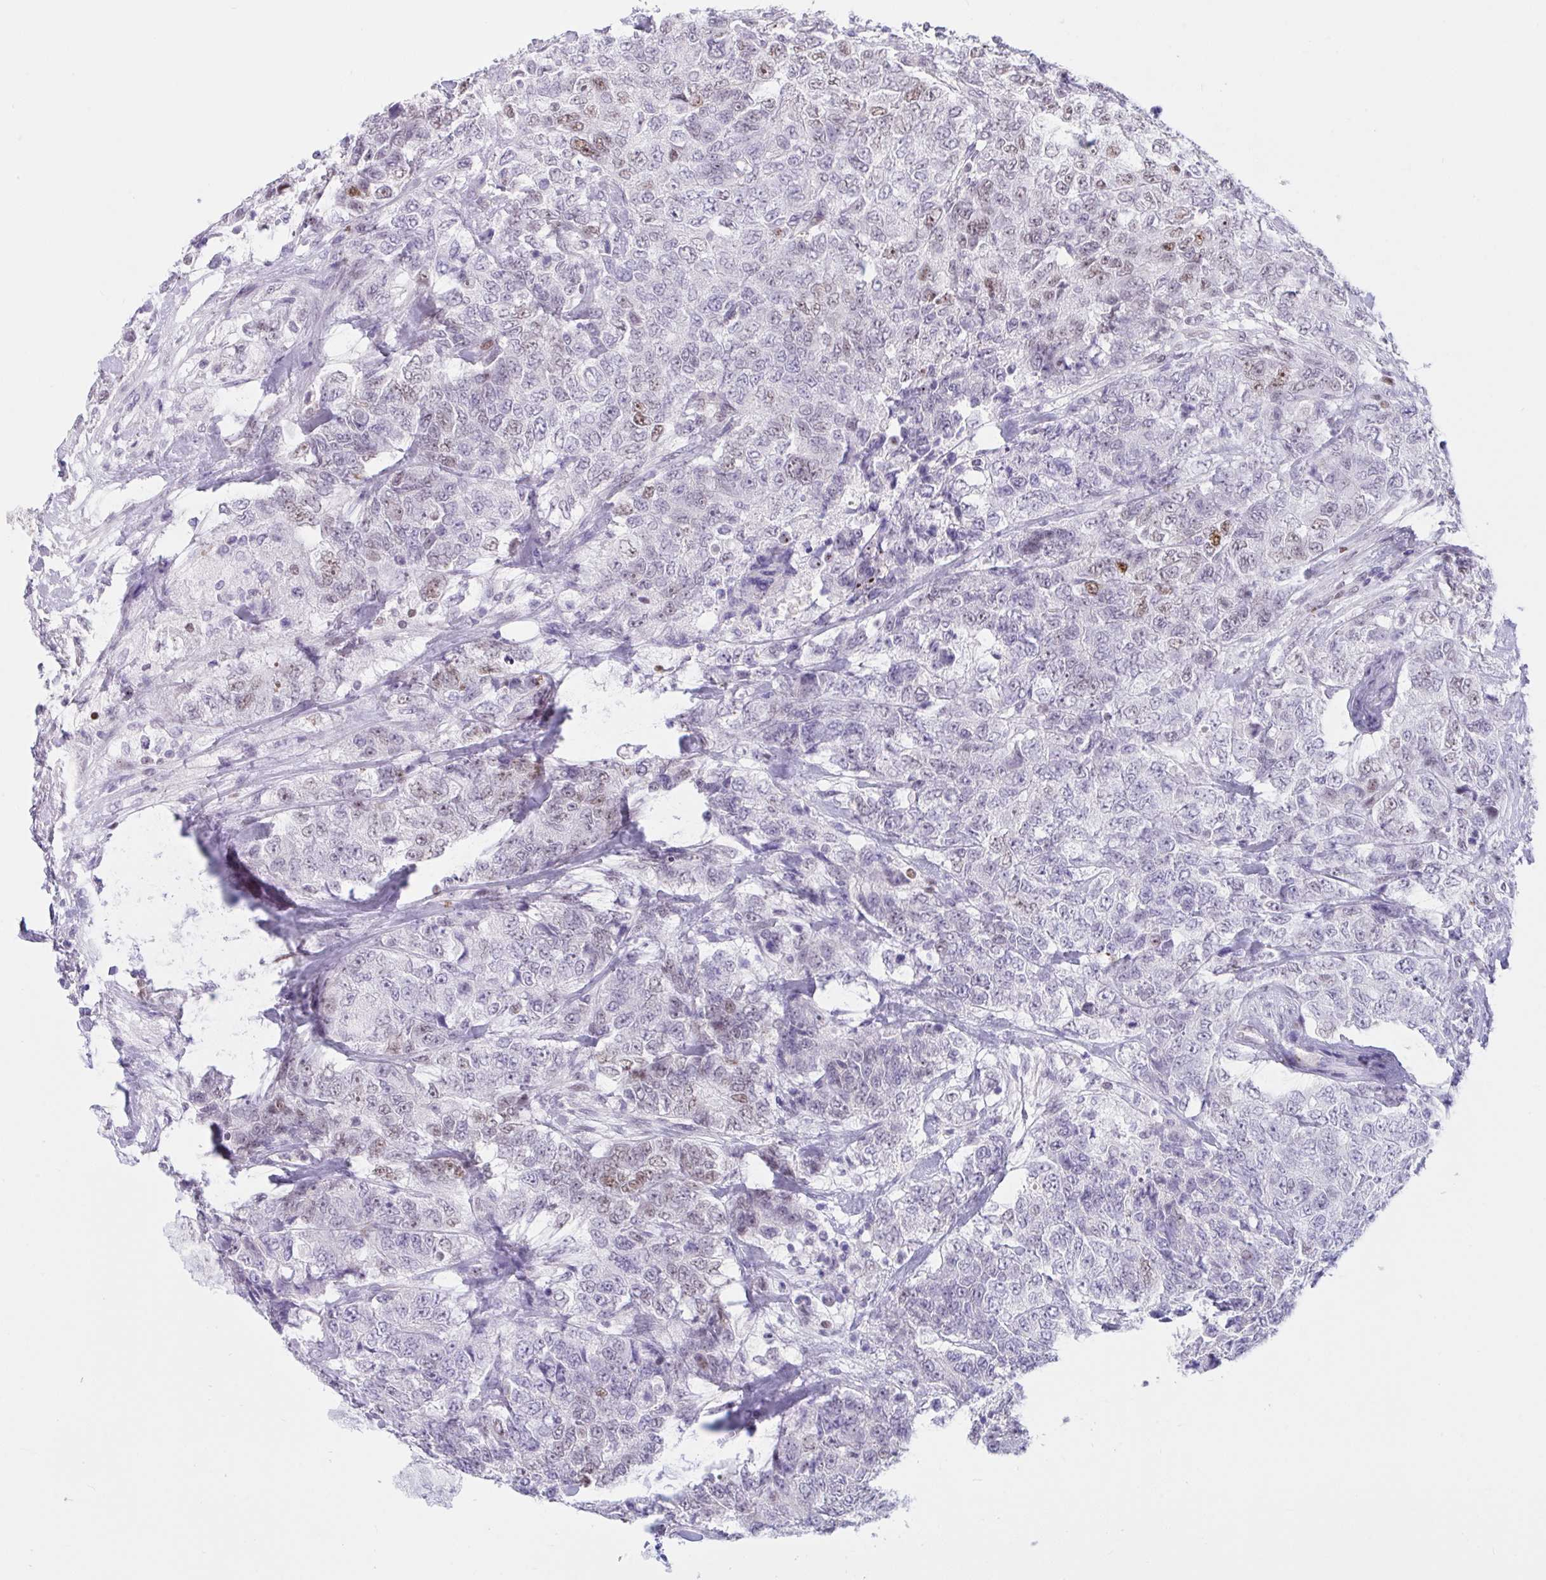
{"staining": {"intensity": "moderate", "quantity": "25%-75%", "location": "nuclear"}, "tissue": "urothelial cancer", "cell_type": "Tumor cells", "image_type": "cancer", "snomed": [{"axis": "morphology", "description": "Urothelial carcinoma, High grade"}, {"axis": "topography", "description": "Urinary bladder"}], "caption": "Immunohistochemical staining of human high-grade urothelial carcinoma reveals medium levels of moderate nuclear positivity in about 25%-75% of tumor cells.", "gene": "IKZF2", "patient": {"sex": "female", "age": 78}}